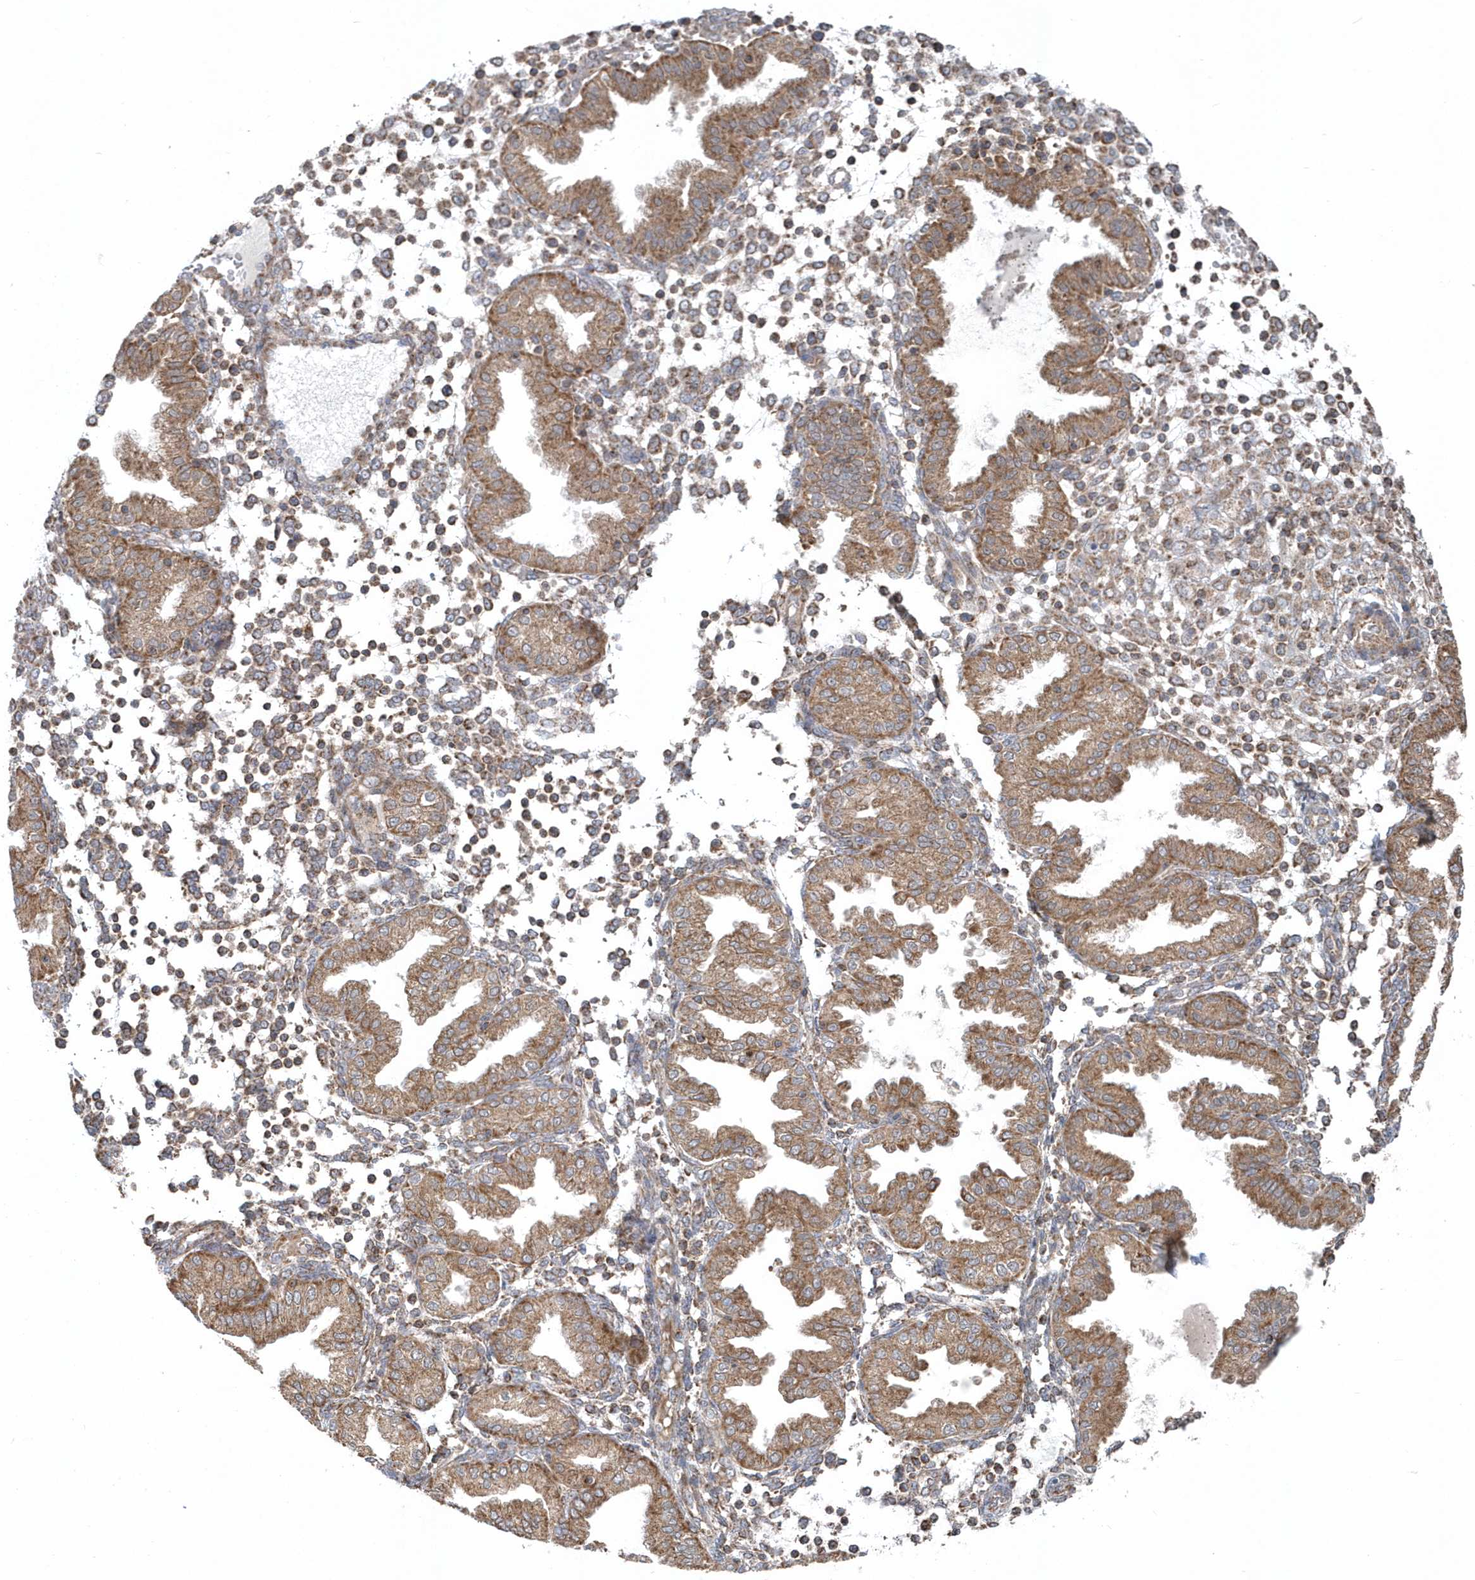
{"staining": {"intensity": "moderate", "quantity": "25%-75%", "location": "cytoplasmic/membranous"}, "tissue": "endometrium", "cell_type": "Cells in endometrial stroma", "image_type": "normal", "snomed": [{"axis": "morphology", "description": "Normal tissue, NOS"}, {"axis": "topography", "description": "Endometrium"}], "caption": "The micrograph displays a brown stain indicating the presence of a protein in the cytoplasmic/membranous of cells in endometrial stroma in endometrium. The staining was performed using DAB (3,3'-diaminobenzidine), with brown indicating positive protein expression. Nuclei are stained blue with hematoxylin.", "gene": "PPP1R7", "patient": {"sex": "female", "age": 53}}